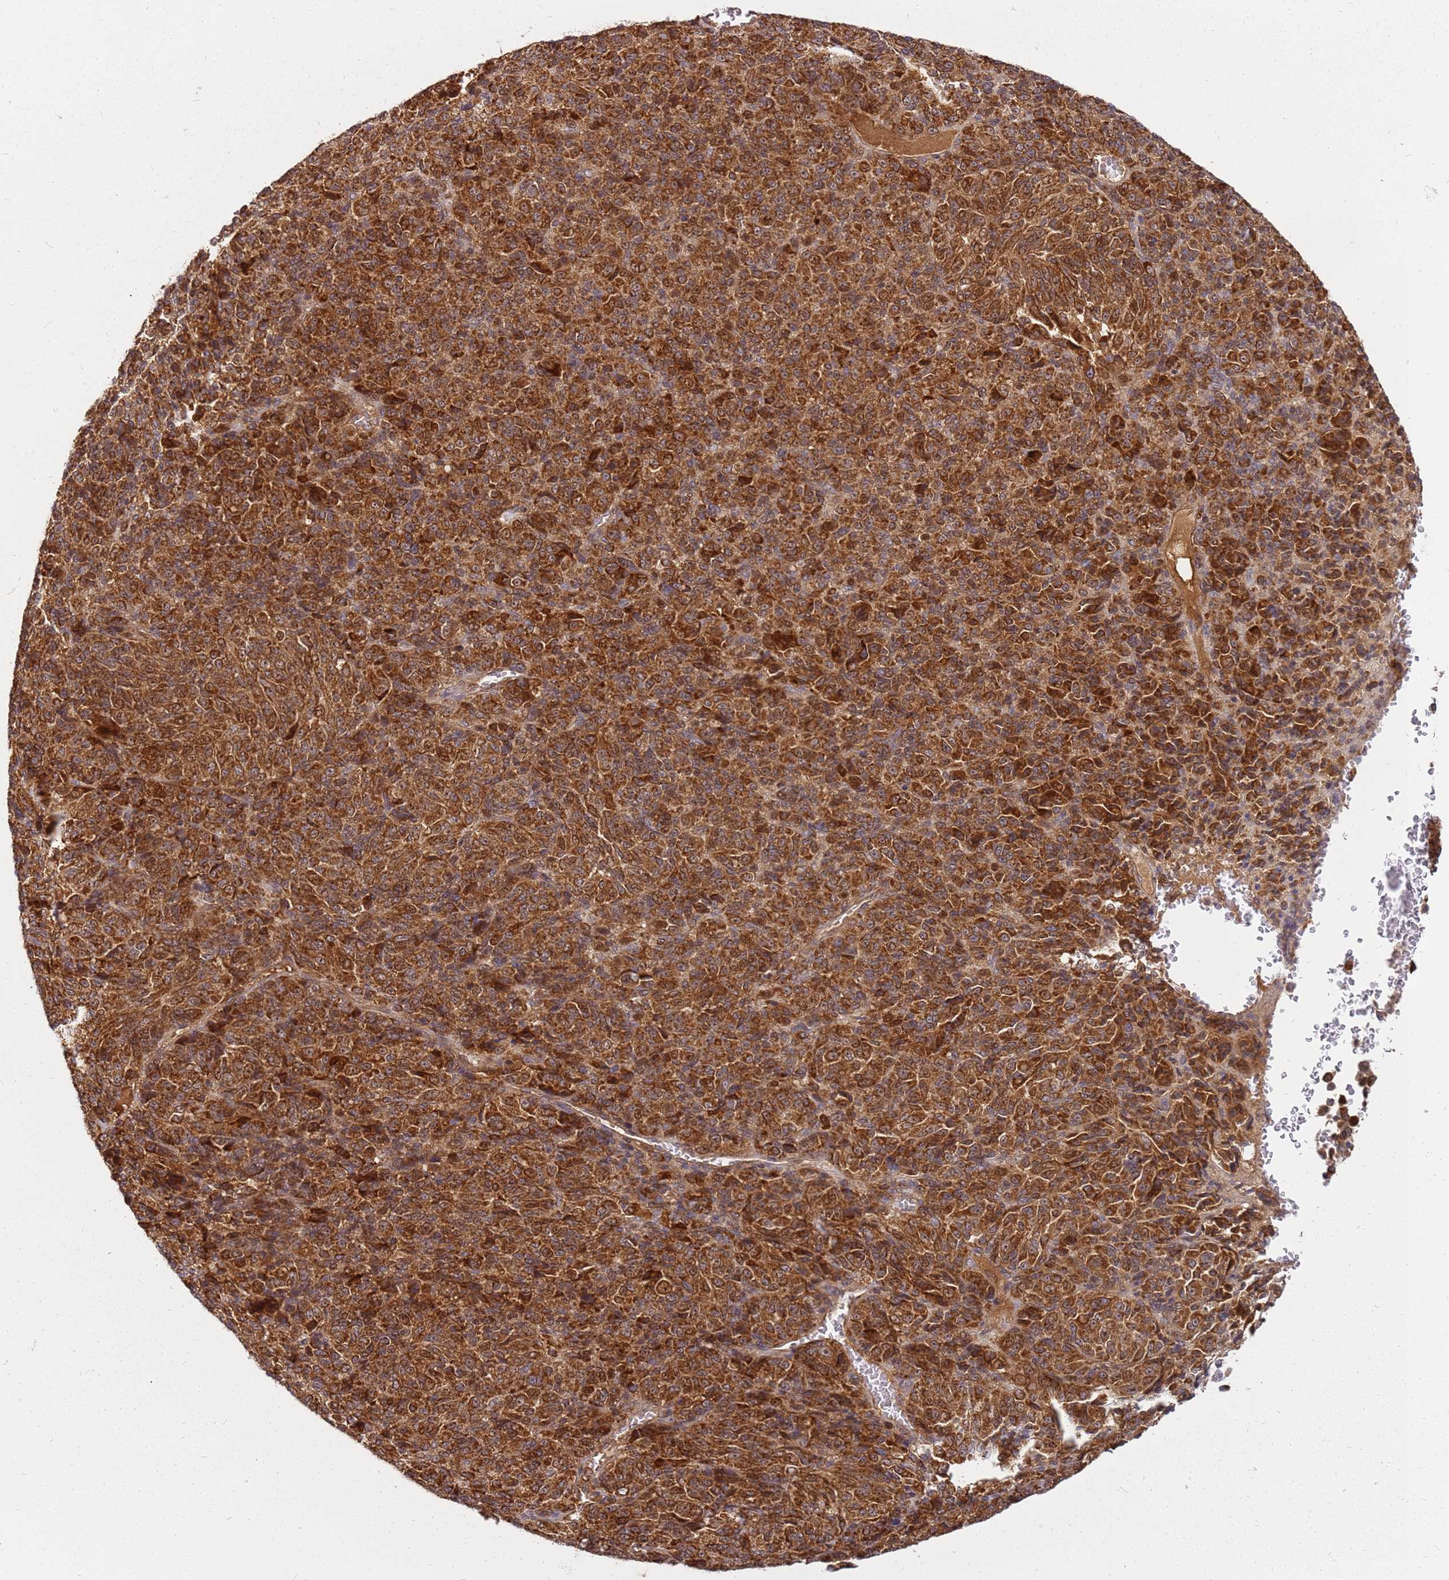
{"staining": {"intensity": "strong", "quantity": ">75%", "location": "cytoplasmic/membranous"}, "tissue": "melanoma", "cell_type": "Tumor cells", "image_type": "cancer", "snomed": [{"axis": "morphology", "description": "Malignant melanoma, Metastatic site"}, {"axis": "topography", "description": "Brain"}], "caption": "Malignant melanoma (metastatic site) stained with DAB (3,3'-diaminobenzidine) immunohistochemistry (IHC) exhibits high levels of strong cytoplasmic/membranous expression in approximately >75% of tumor cells. The protein is shown in brown color, while the nuclei are stained blue.", "gene": "CCDC159", "patient": {"sex": "female", "age": 56}}